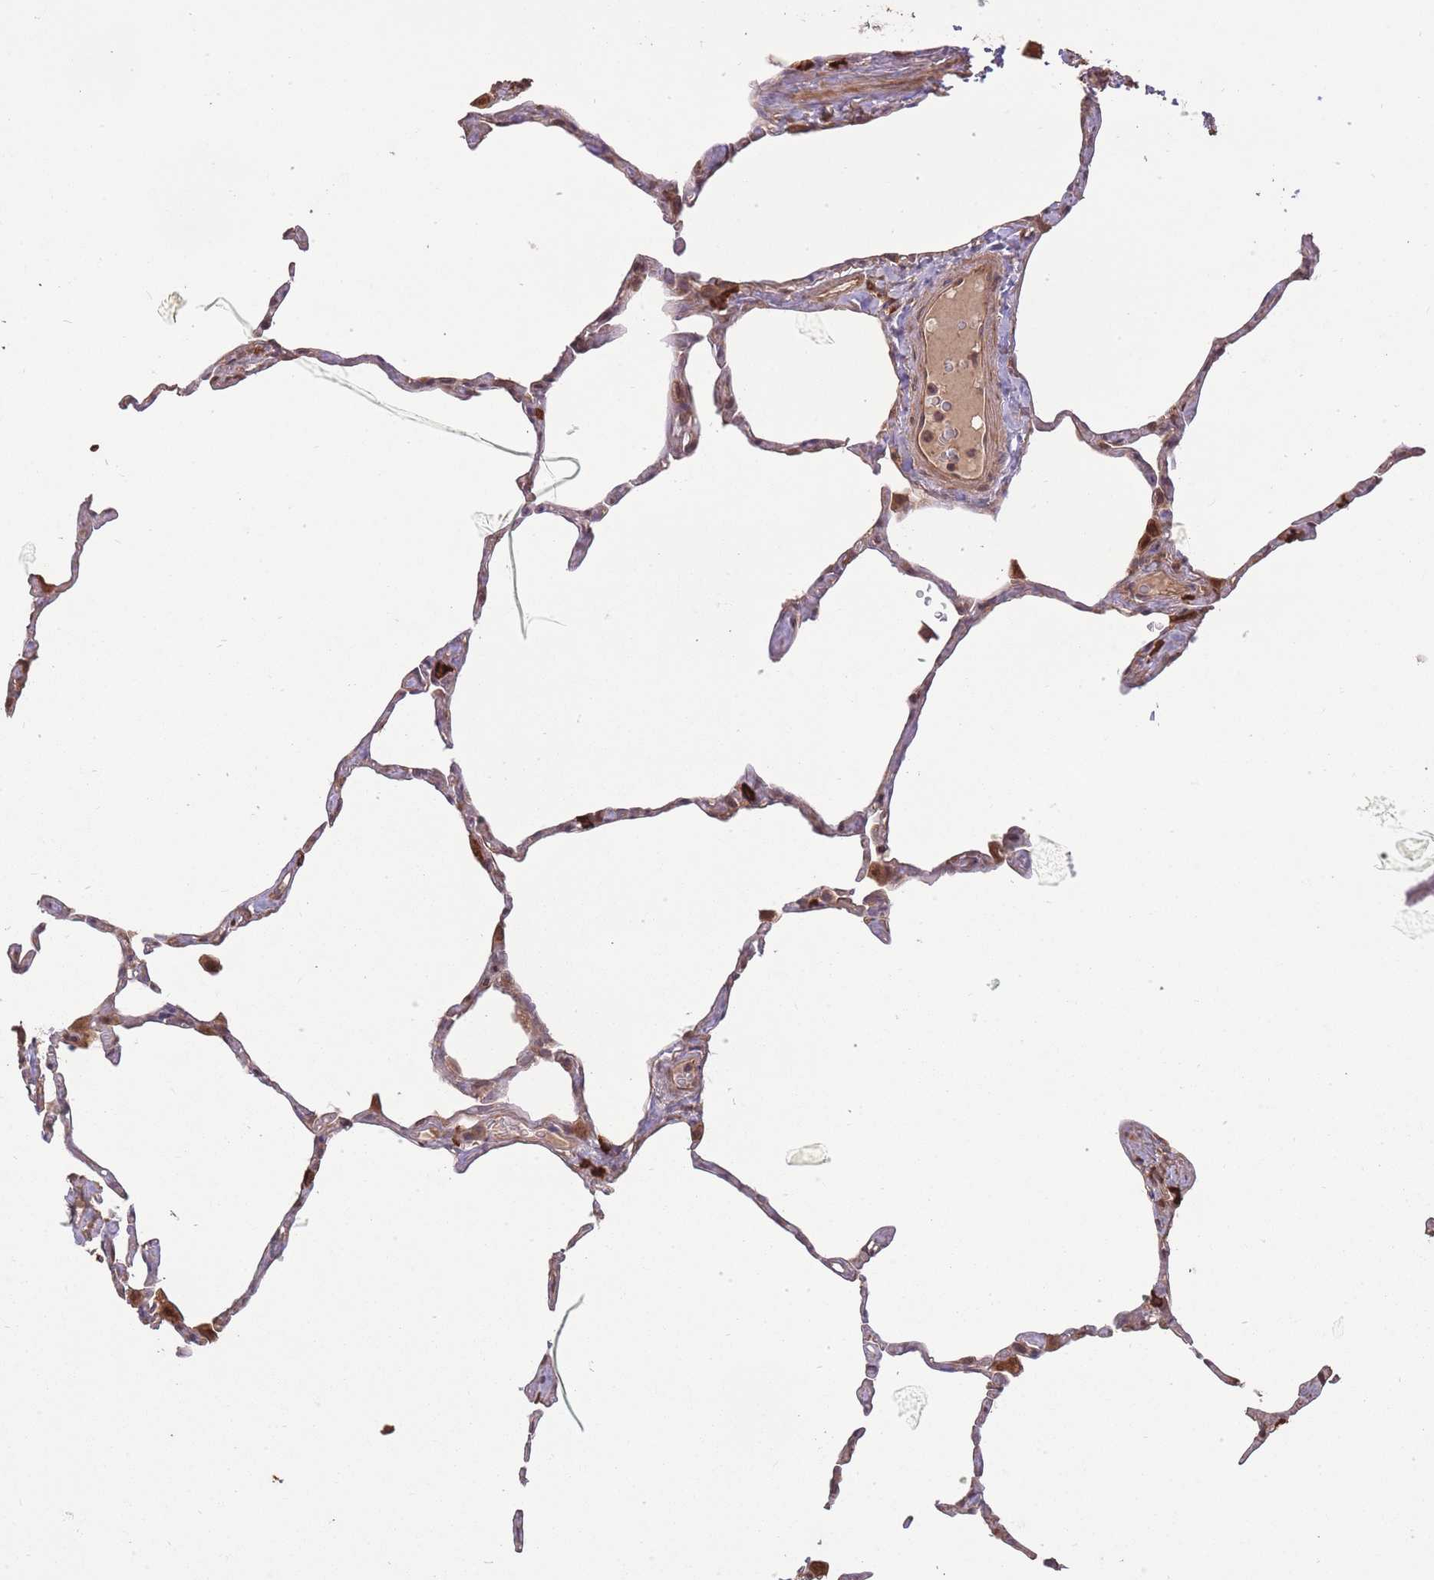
{"staining": {"intensity": "moderate", "quantity": "25%-75%", "location": "cytoplasmic/membranous"}, "tissue": "lung", "cell_type": "Alveolar cells", "image_type": "normal", "snomed": [{"axis": "morphology", "description": "Normal tissue, NOS"}, {"axis": "topography", "description": "Lung"}], "caption": "Immunohistochemistry (IHC) (DAB) staining of benign lung demonstrates moderate cytoplasmic/membranous protein expression in approximately 25%-75% of alveolar cells. The staining is performed using DAB brown chromogen to label protein expression. The nuclei are counter-stained blue using hematoxylin.", "gene": "ERBB3", "patient": {"sex": "male", "age": 65}}